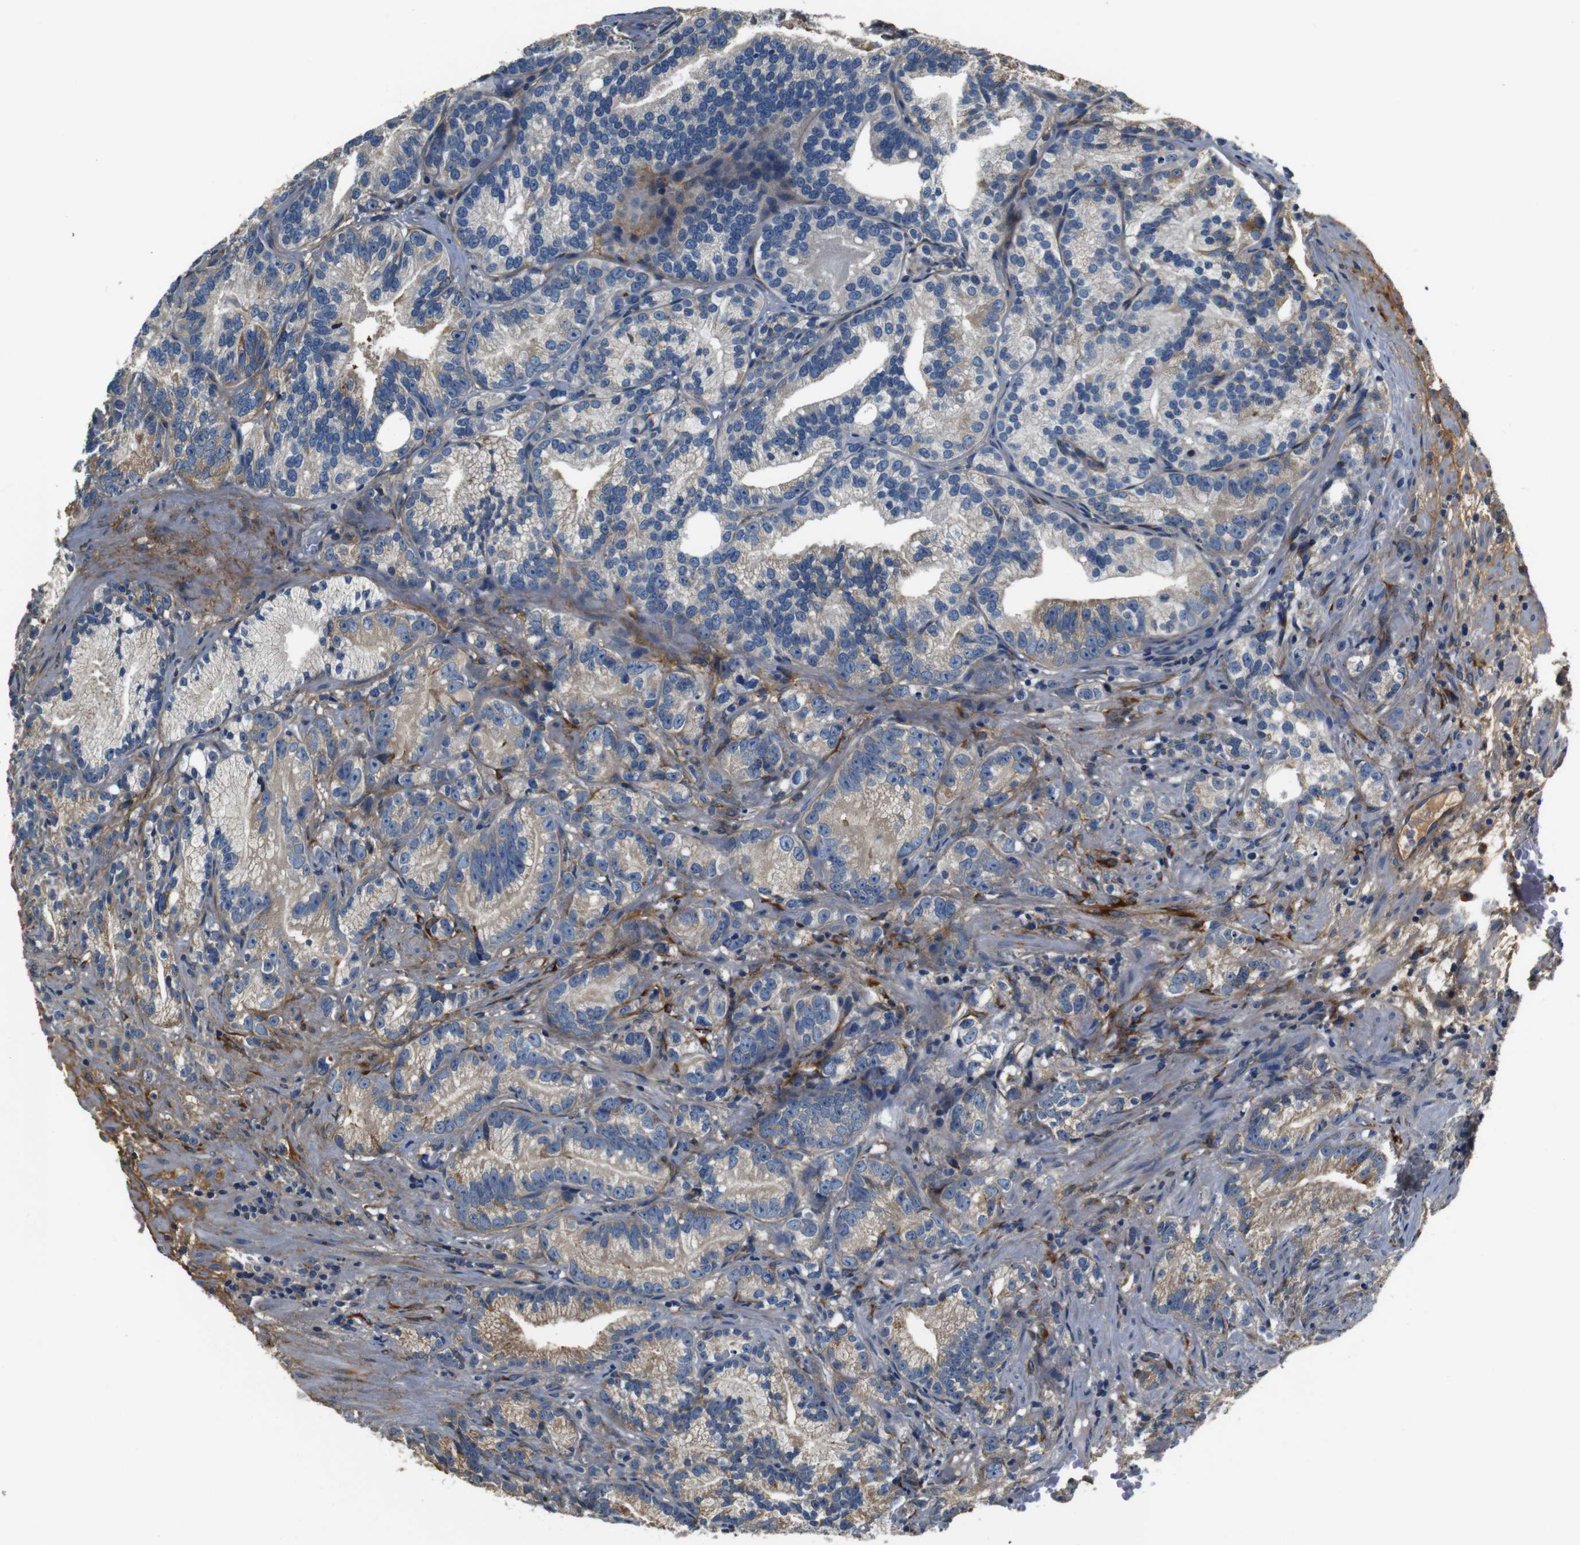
{"staining": {"intensity": "moderate", "quantity": "<25%", "location": "cytoplasmic/membranous"}, "tissue": "prostate cancer", "cell_type": "Tumor cells", "image_type": "cancer", "snomed": [{"axis": "morphology", "description": "Adenocarcinoma, Low grade"}, {"axis": "topography", "description": "Prostate"}], "caption": "An image of prostate adenocarcinoma (low-grade) stained for a protein shows moderate cytoplasmic/membranous brown staining in tumor cells.", "gene": "COL1A1", "patient": {"sex": "male", "age": 89}}